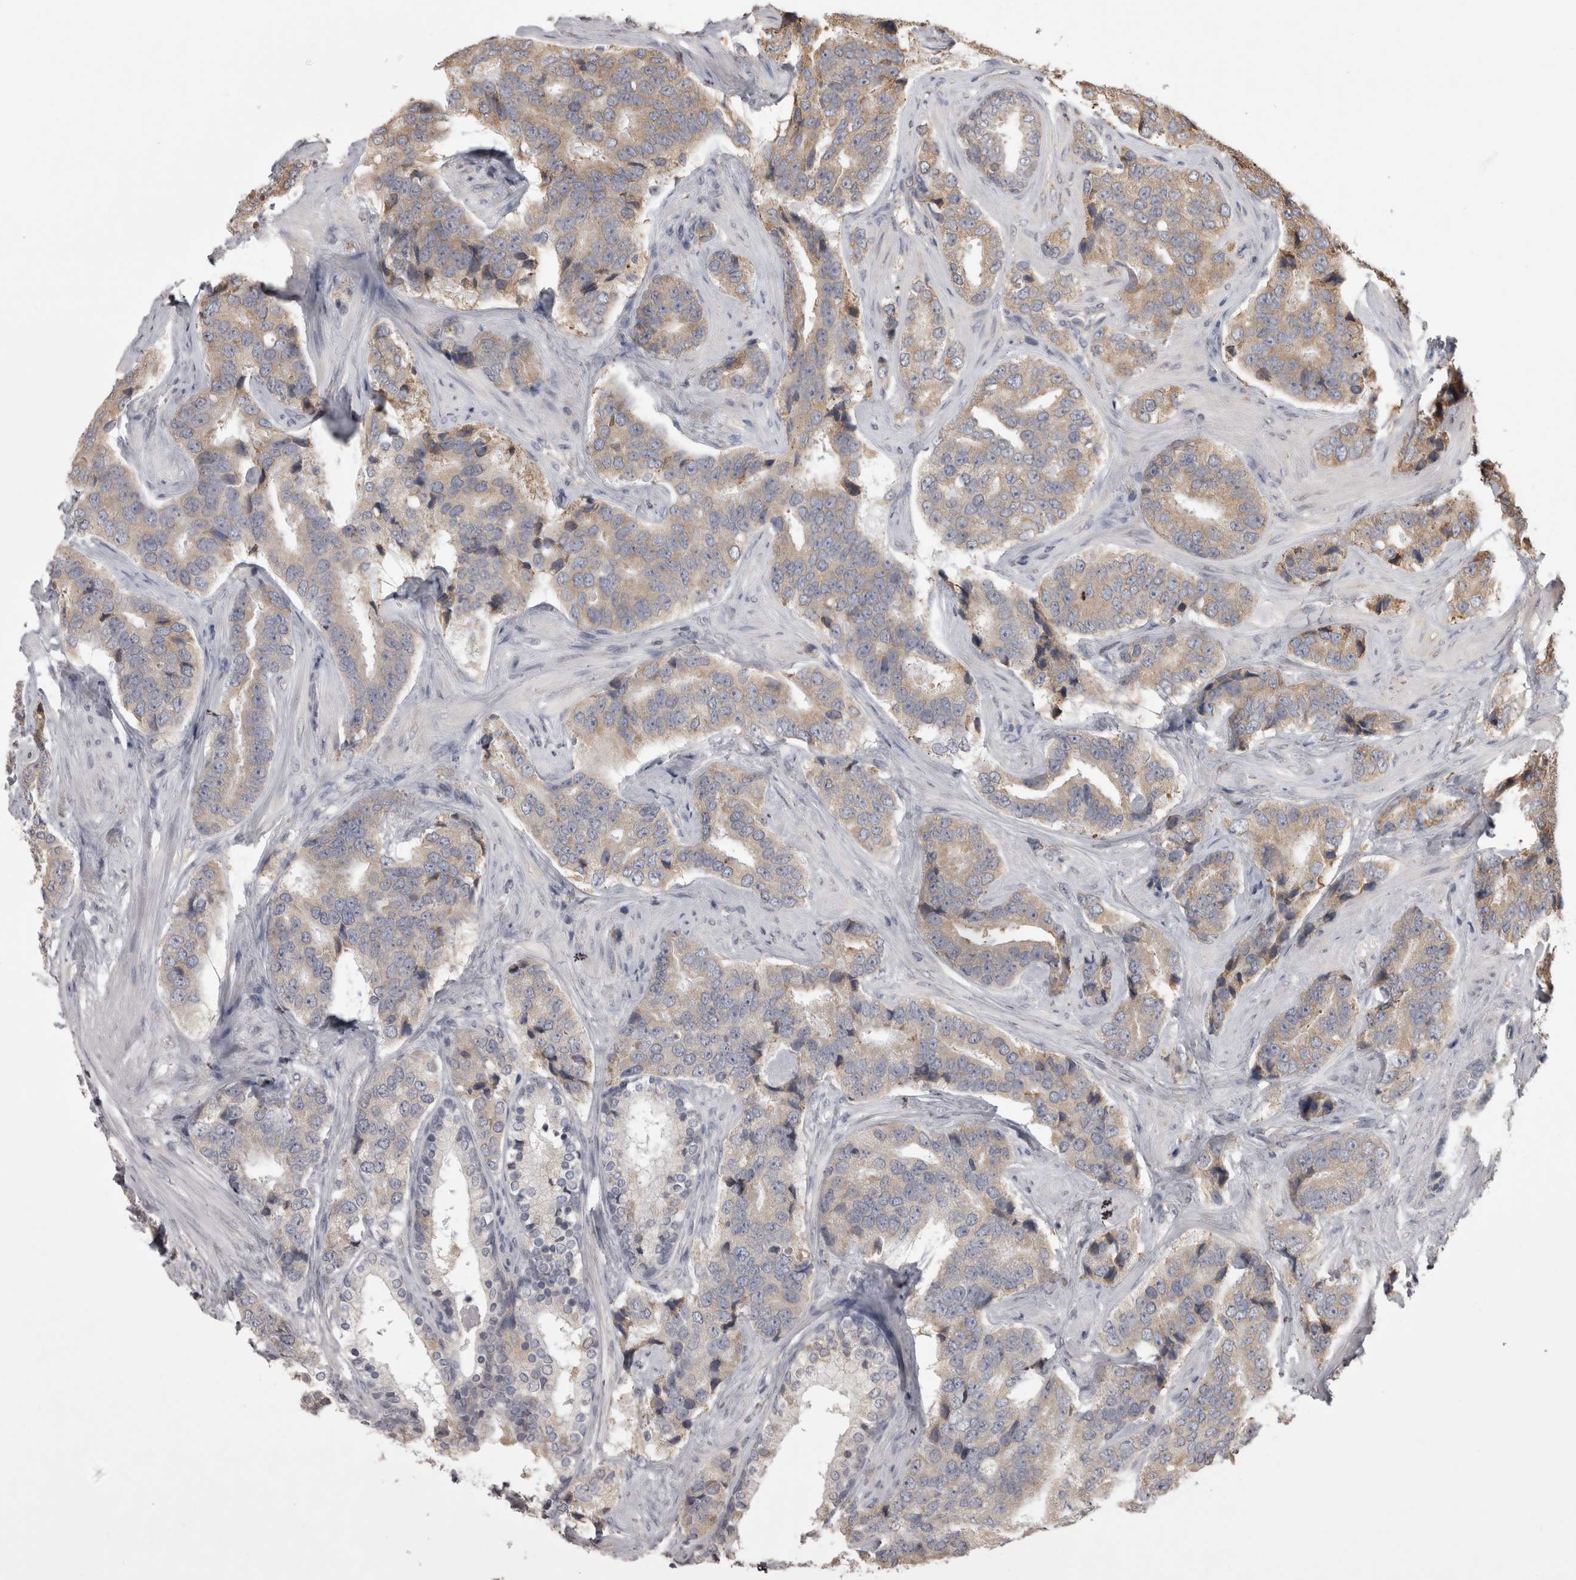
{"staining": {"intensity": "weak", "quantity": ">75%", "location": "cytoplasmic/membranous"}, "tissue": "prostate cancer", "cell_type": "Tumor cells", "image_type": "cancer", "snomed": [{"axis": "morphology", "description": "Adenocarcinoma, High grade"}, {"axis": "topography", "description": "Prostate"}], "caption": "Prostate cancer (adenocarcinoma (high-grade)) tissue exhibits weak cytoplasmic/membranous staining in about >75% of tumor cells Nuclei are stained in blue.", "gene": "PON2", "patient": {"sex": "male", "age": 60}}